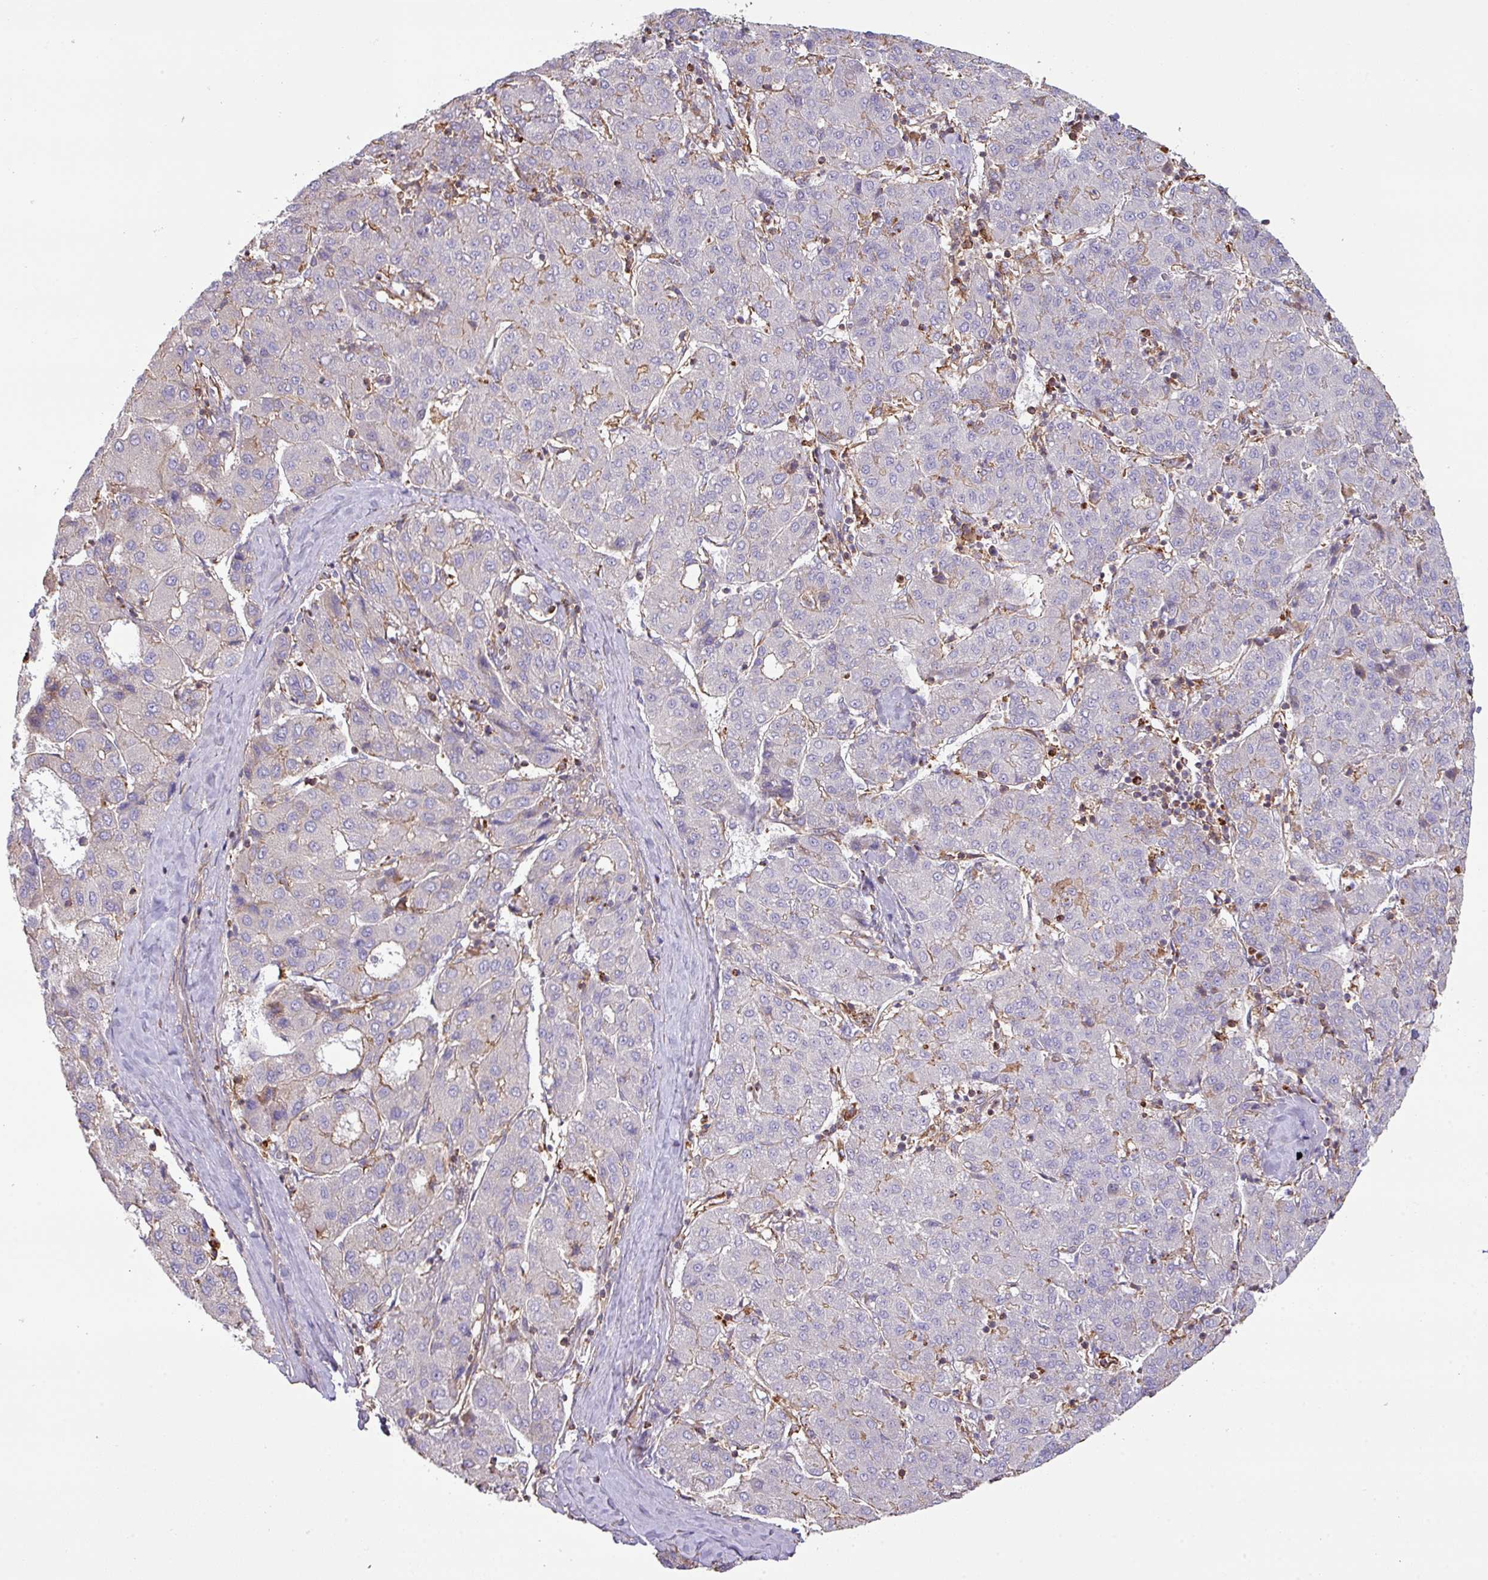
{"staining": {"intensity": "negative", "quantity": "none", "location": "none"}, "tissue": "liver cancer", "cell_type": "Tumor cells", "image_type": "cancer", "snomed": [{"axis": "morphology", "description": "Carcinoma, Hepatocellular, NOS"}, {"axis": "topography", "description": "Liver"}], "caption": "Tumor cells show no significant expression in liver cancer (hepatocellular carcinoma).", "gene": "LRRC41", "patient": {"sex": "male", "age": 65}}